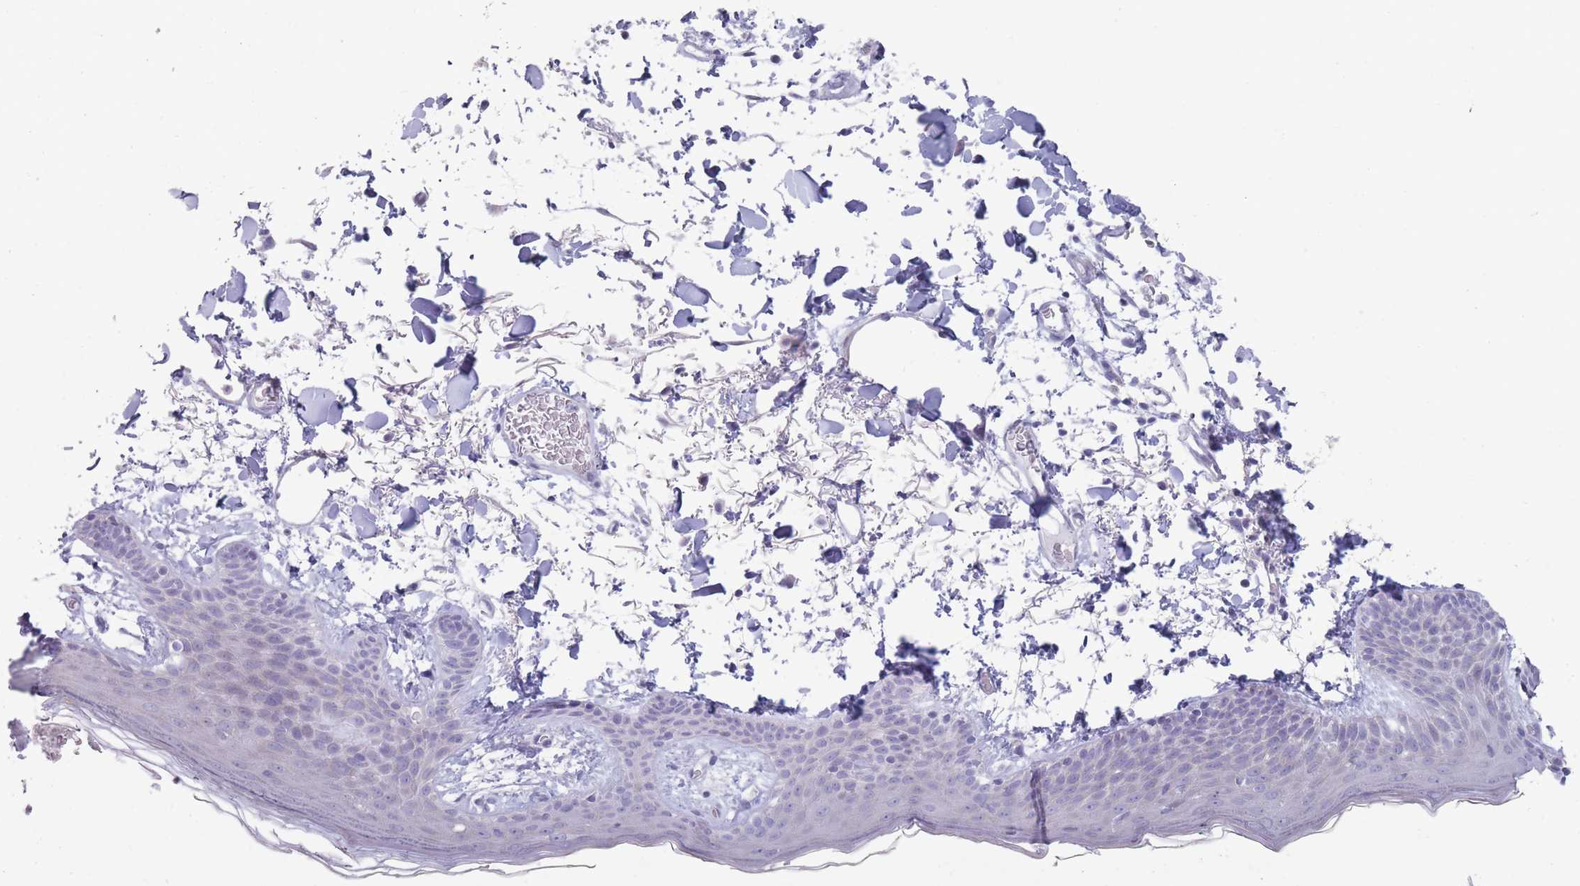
{"staining": {"intensity": "negative", "quantity": "none", "location": "none"}, "tissue": "skin", "cell_type": "Fibroblasts", "image_type": "normal", "snomed": [{"axis": "morphology", "description": "Normal tissue, NOS"}, {"axis": "topography", "description": "Skin"}], "caption": "A micrograph of skin stained for a protein shows no brown staining in fibroblasts. (DAB IHC, high magnification).", "gene": "PAIP2B", "patient": {"sex": "male", "age": 79}}